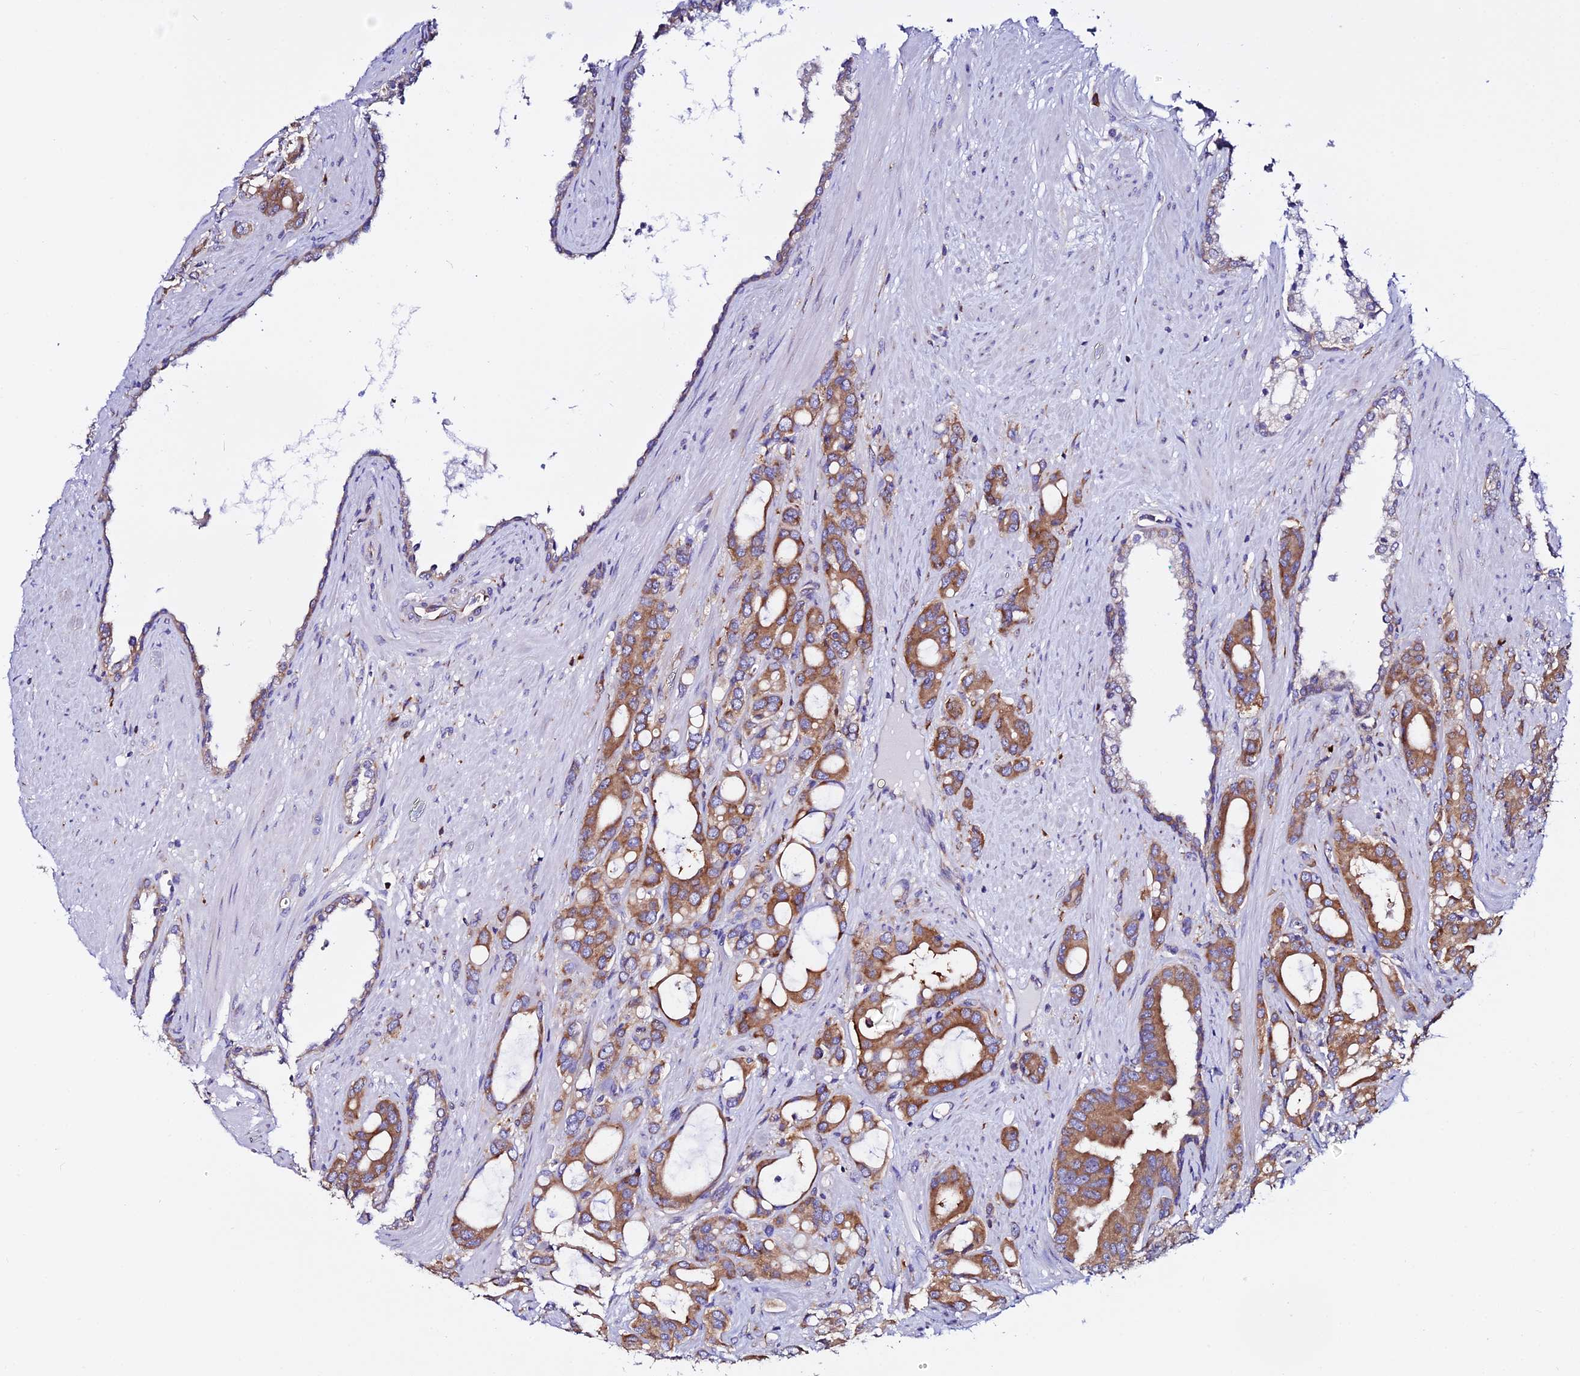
{"staining": {"intensity": "moderate", "quantity": ">75%", "location": "cytoplasmic/membranous"}, "tissue": "prostate cancer", "cell_type": "Tumor cells", "image_type": "cancer", "snomed": [{"axis": "morphology", "description": "Adenocarcinoma, High grade"}, {"axis": "topography", "description": "Prostate"}], "caption": "A high-resolution micrograph shows immunohistochemistry staining of prostate cancer, which demonstrates moderate cytoplasmic/membranous positivity in approximately >75% of tumor cells.", "gene": "EEF1G", "patient": {"sex": "male", "age": 72}}